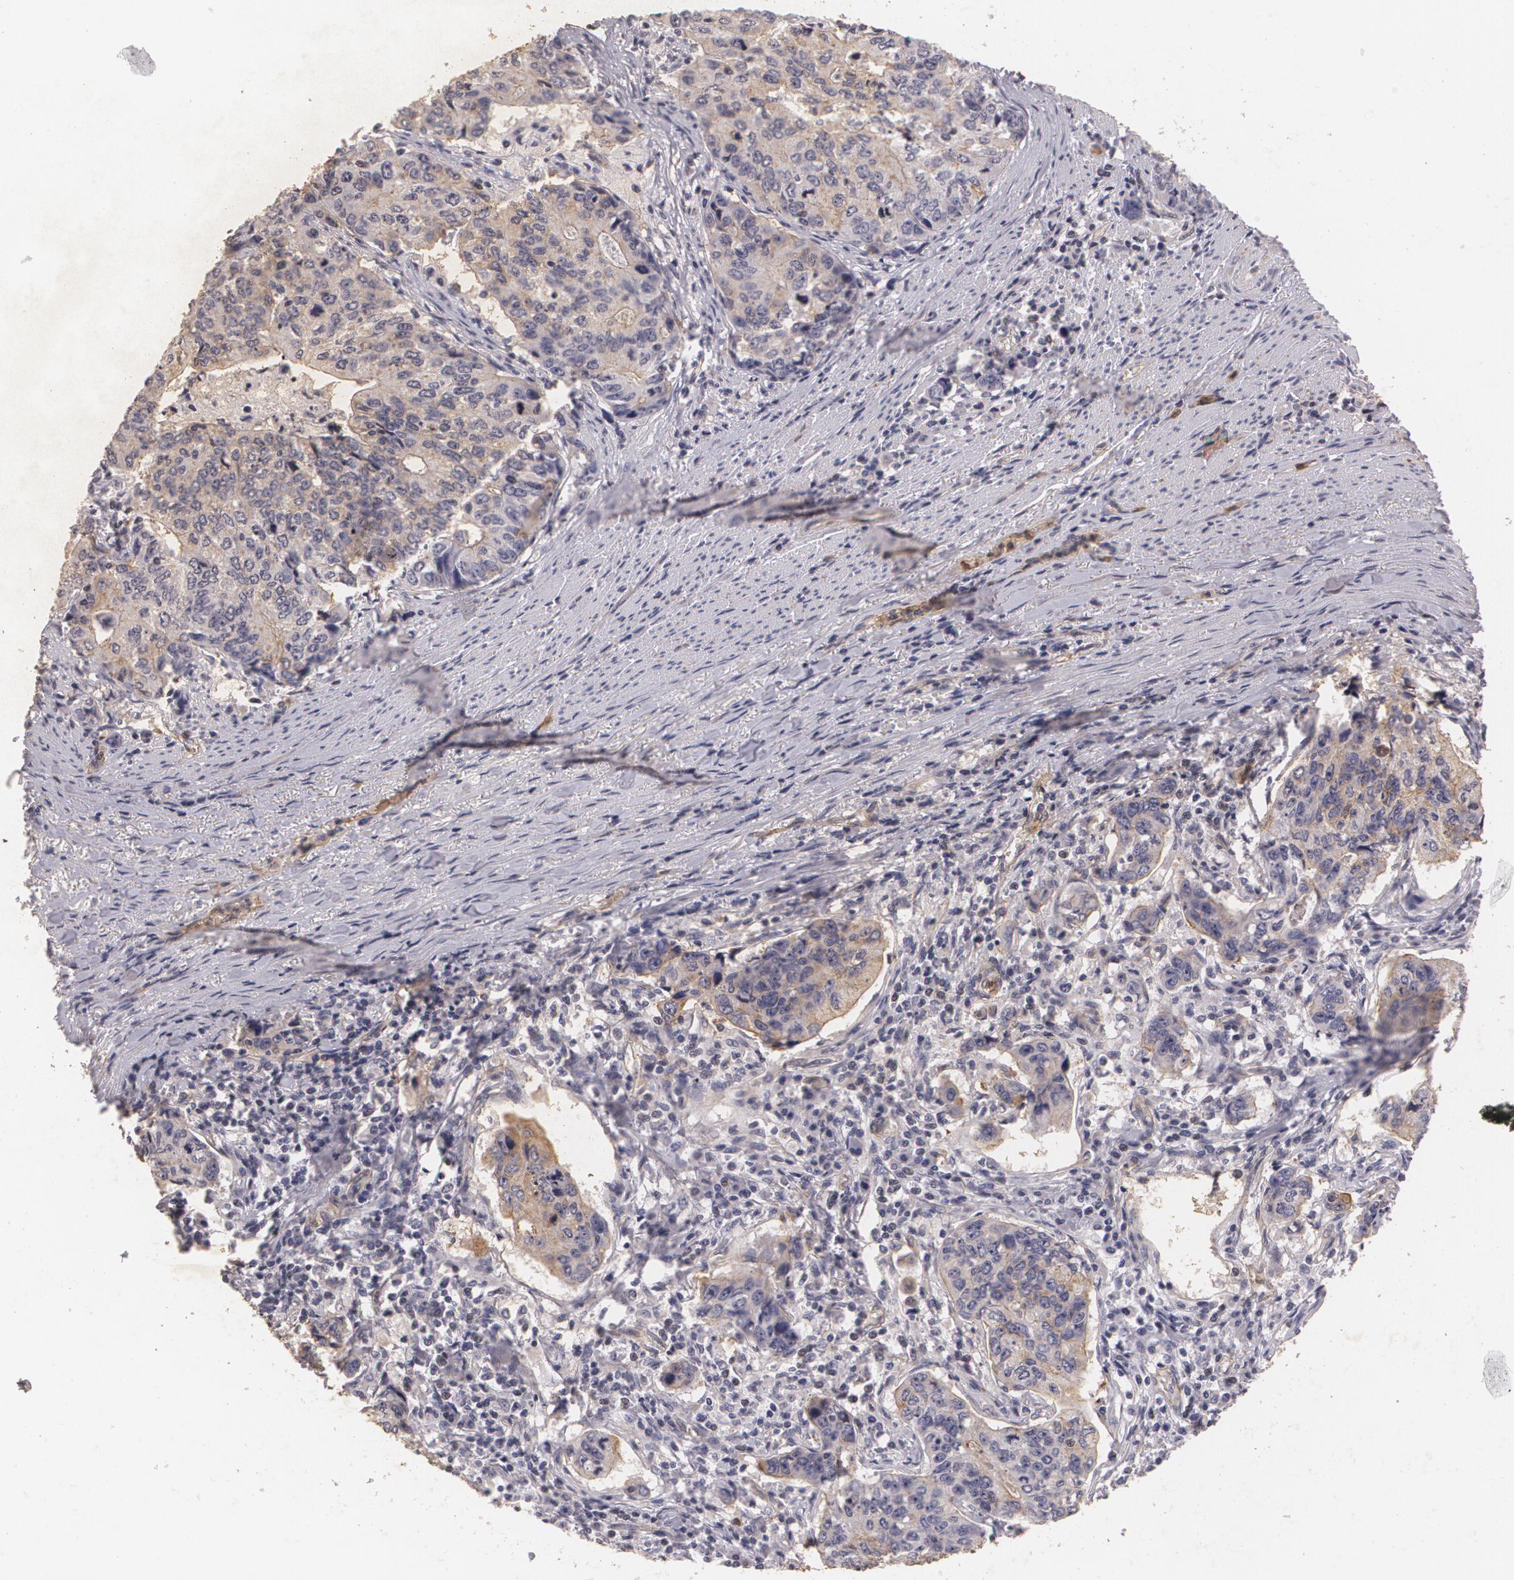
{"staining": {"intensity": "weak", "quantity": ">75%", "location": "cytoplasmic/membranous"}, "tissue": "stomach cancer", "cell_type": "Tumor cells", "image_type": "cancer", "snomed": [{"axis": "morphology", "description": "Adenocarcinoma, NOS"}, {"axis": "topography", "description": "Esophagus"}, {"axis": "topography", "description": "Stomach"}], "caption": "Adenocarcinoma (stomach) was stained to show a protein in brown. There is low levels of weak cytoplasmic/membranous expression in approximately >75% of tumor cells.", "gene": "KCNA4", "patient": {"sex": "male", "age": 74}}